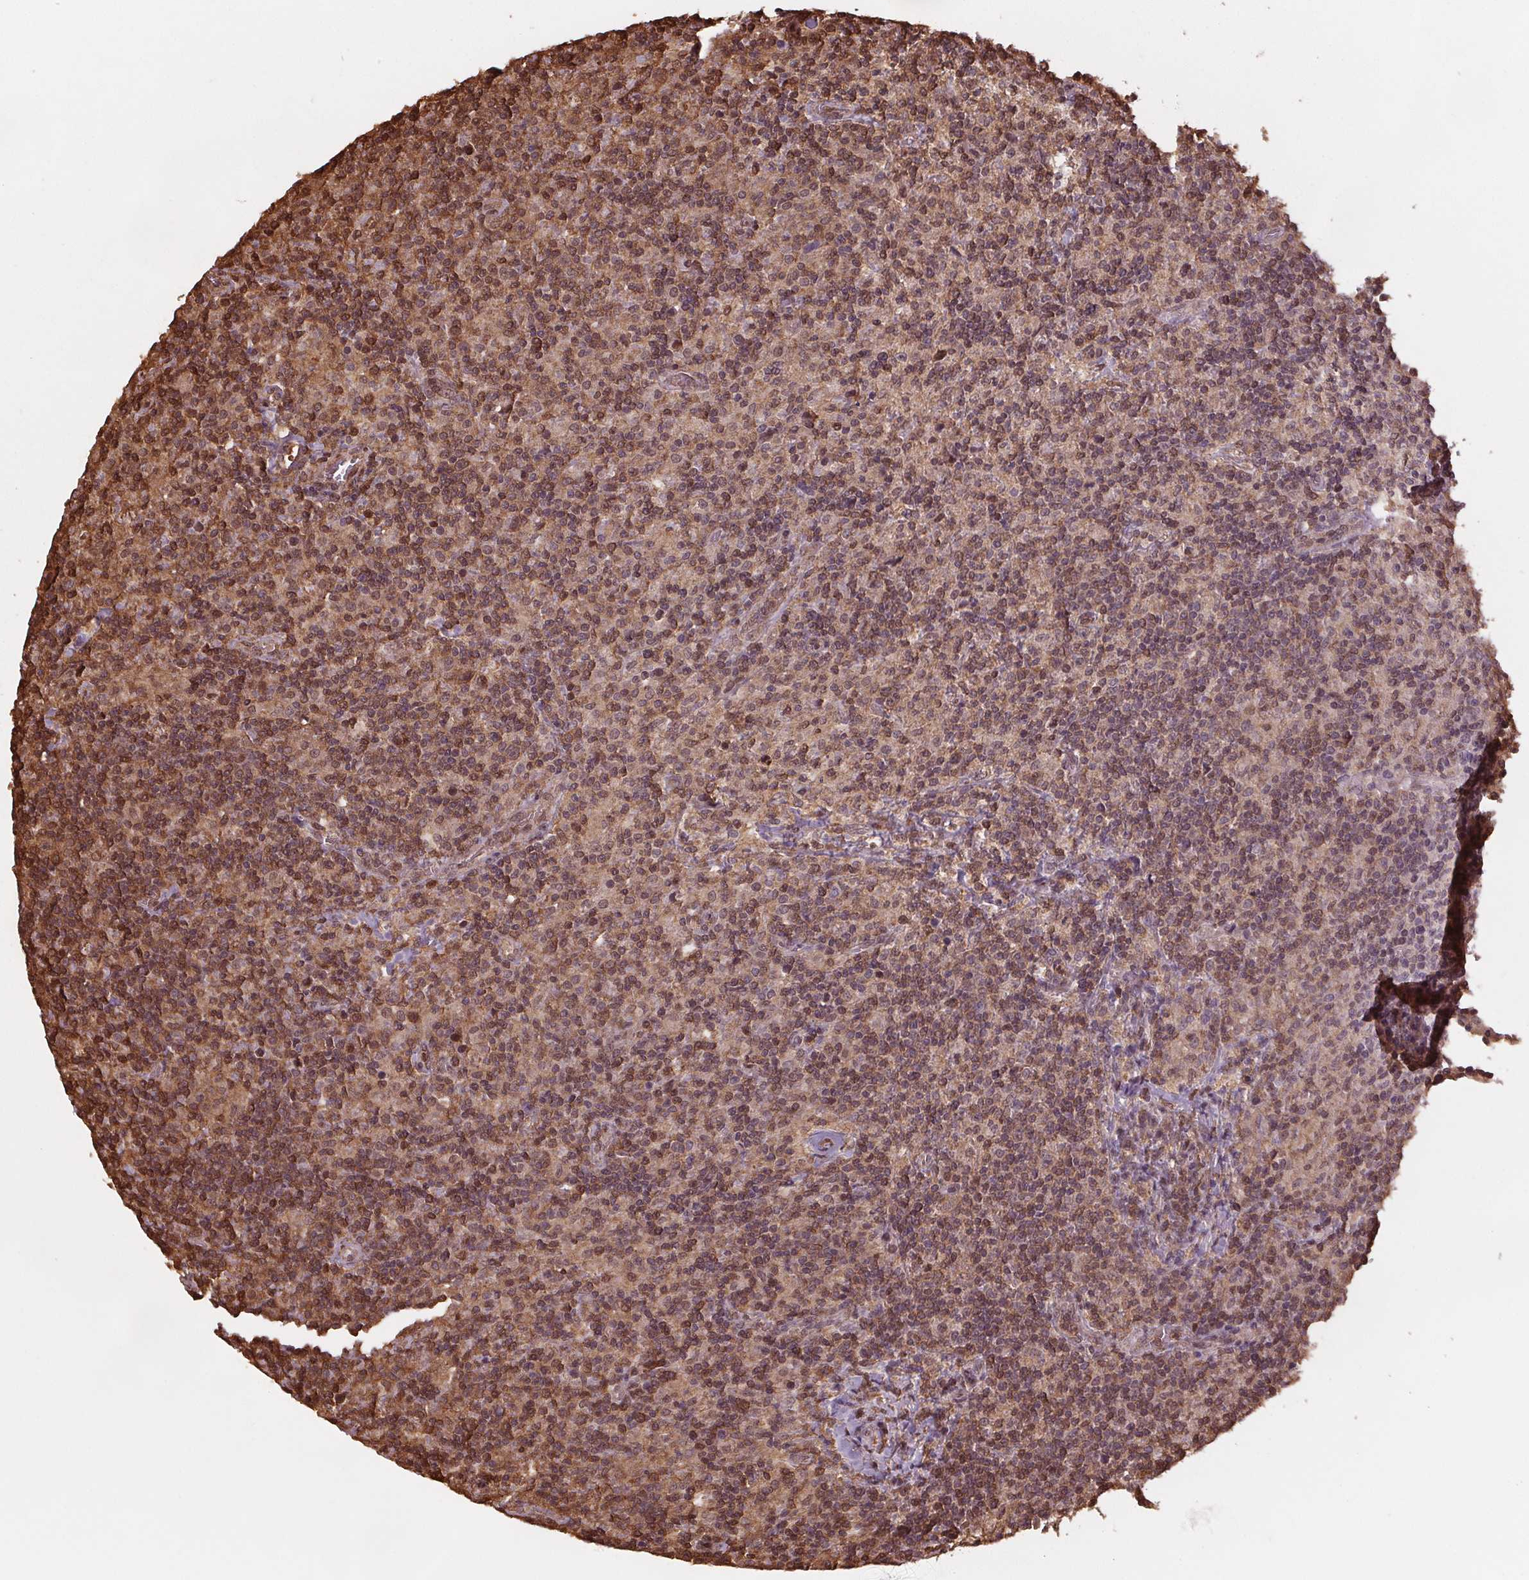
{"staining": {"intensity": "weak", "quantity": ">75%", "location": "cytoplasmic/membranous,nuclear"}, "tissue": "lymphoma", "cell_type": "Tumor cells", "image_type": "cancer", "snomed": [{"axis": "morphology", "description": "Hodgkin's disease, NOS"}, {"axis": "topography", "description": "Lymph node"}], "caption": "Immunohistochemistry (IHC) histopathology image of lymphoma stained for a protein (brown), which demonstrates low levels of weak cytoplasmic/membranous and nuclear expression in about >75% of tumor cells.", "gene": "ENO1", "patient": {"sex": "male", "age": 70}}